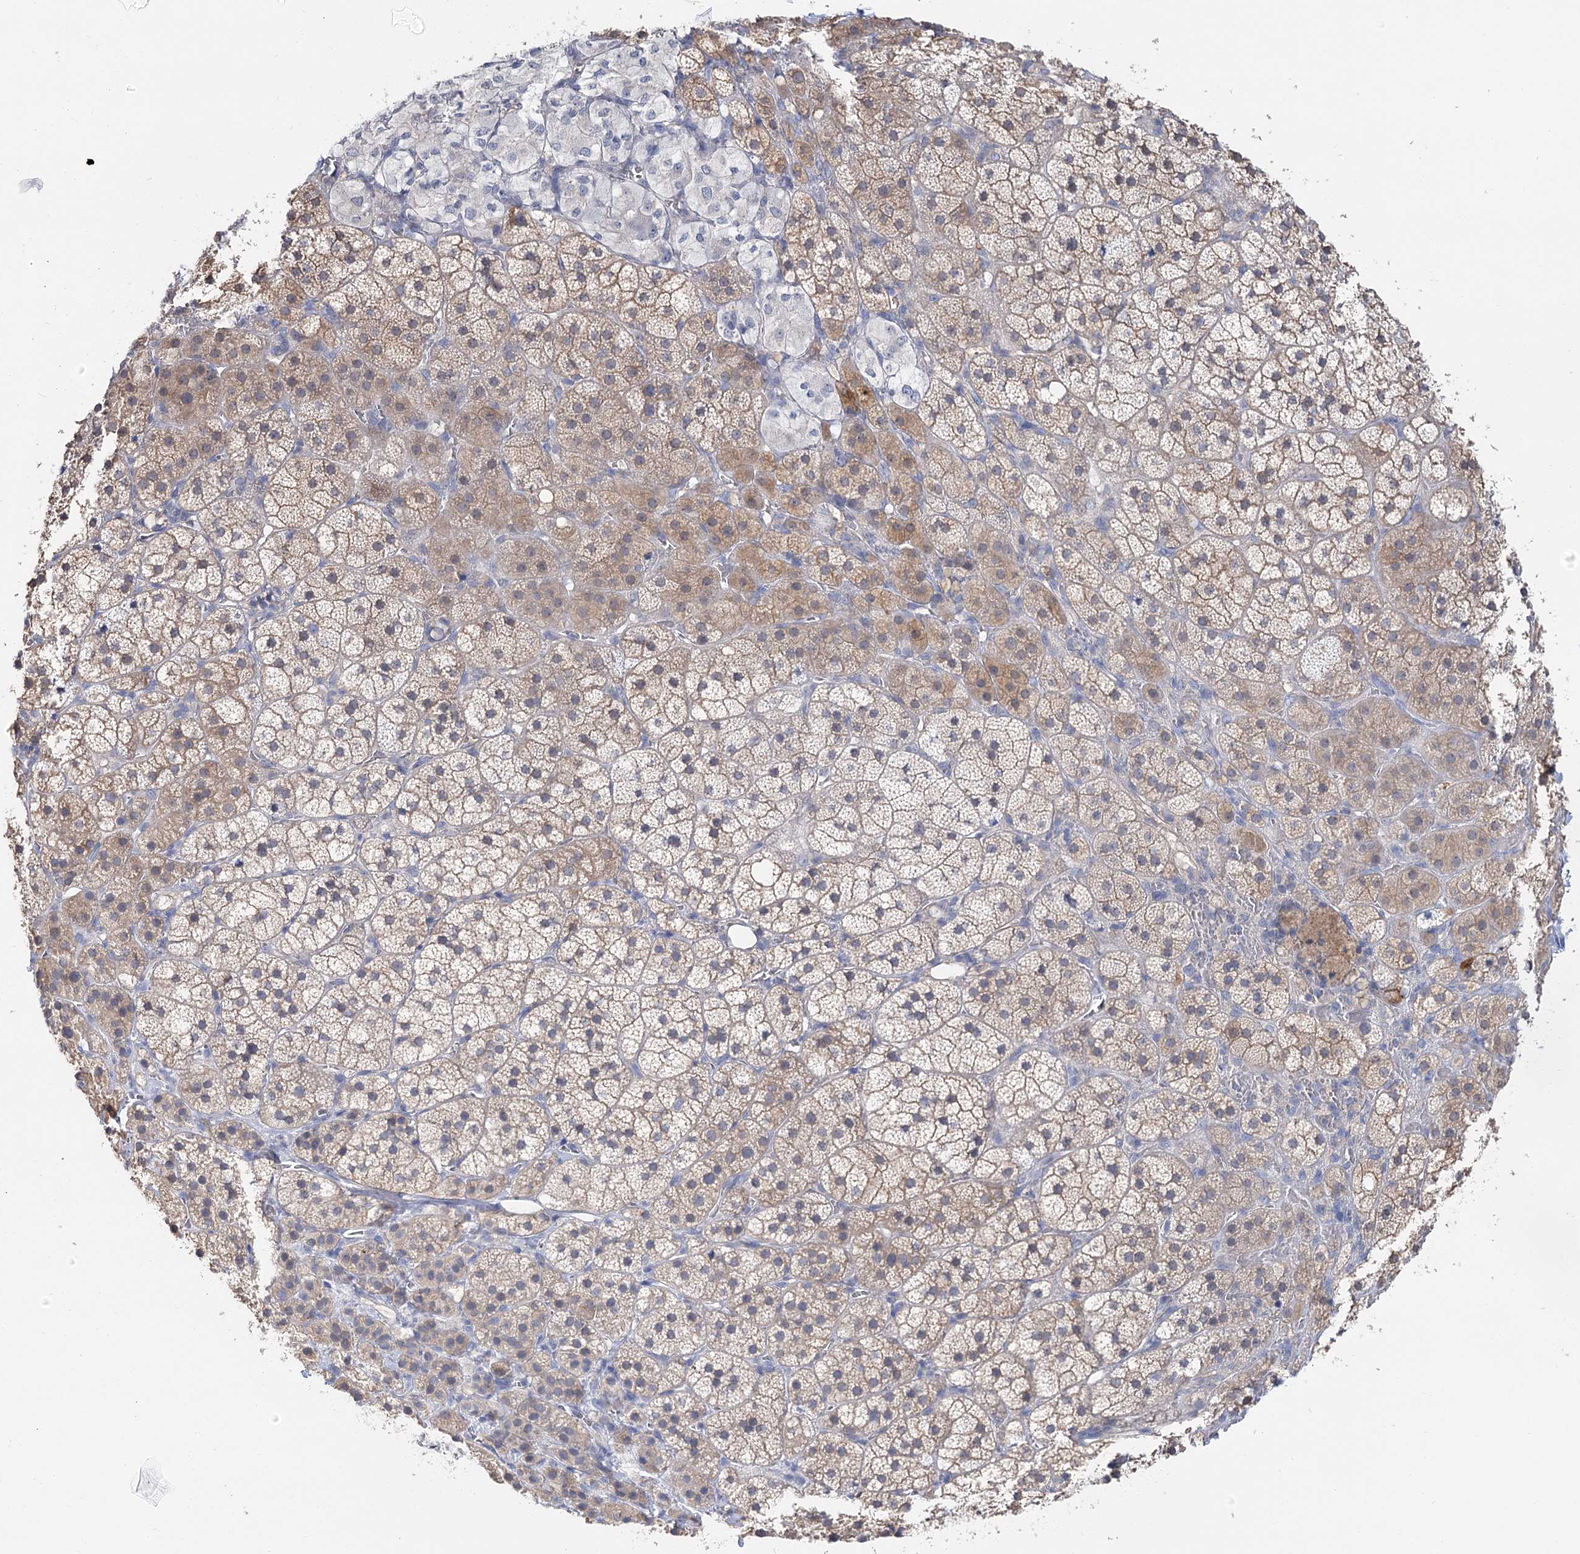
{"staining": {"intensity": "weak", "quantity": "25%-75%", "location": "cytoplasmic/membranous"}, "tissue": "adrenal gland", "cell_type": "Glandular cells", "image_type": "normal", "snomed": [{"axis": "morphology", "description": "Normal tissue, NOS"}, {"axis": "topography", "description": "Adrenal gland"}], "caption": "The histopathology image exhibits immunohistochemical staining of normal adrenal gland. There is weak cytoplasmic/membranous positivity is appreciated in about 25%-75% of glandular cells. The staining was performed using DAB to visualize the protein expression in brown, while the nuclei were stained in blue with hematoxylin (Magnification: 20x).", "gene": "UGP2", "patient": {"sex": "female", "age": 44}}